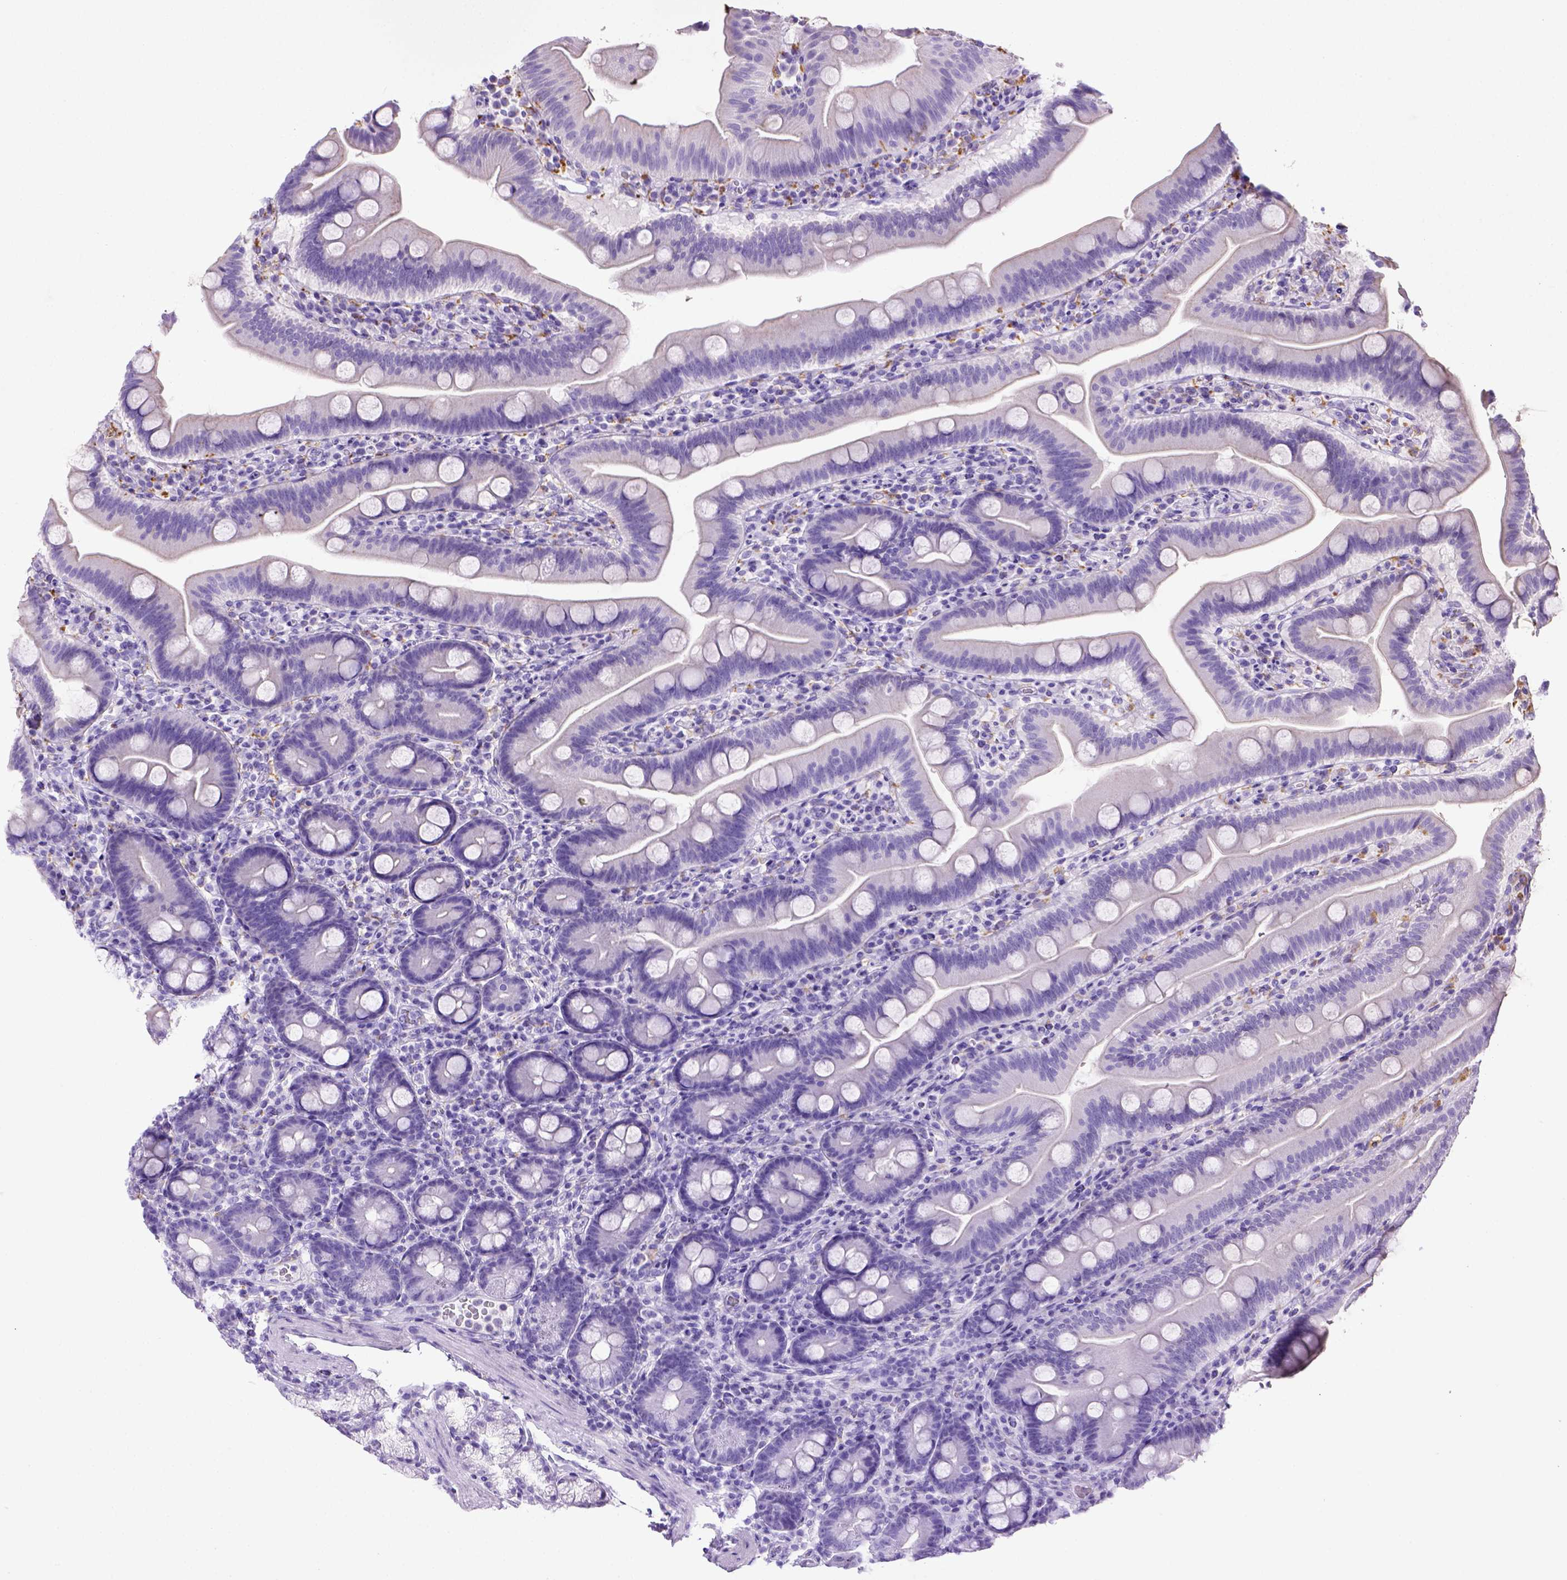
{"staining": {"intensity": "negative", "quantity": "none", "location": "none"}, "tissue": "duodenum", "cell_type": "Glandular cells", "image_type": "normal", "snomed": [{"axis": "morphology", "description": "Normal tissue, NOS"}, {"axis": "topography", "description": "Duodenum"}], "caption": "A high-resolution micrograph shows immunohistochemistry staining of benign duodenum, which shows no significant positivity in glandular cells.", "gene": "CD68", "patient": {"sex": "male", "age": 59}}